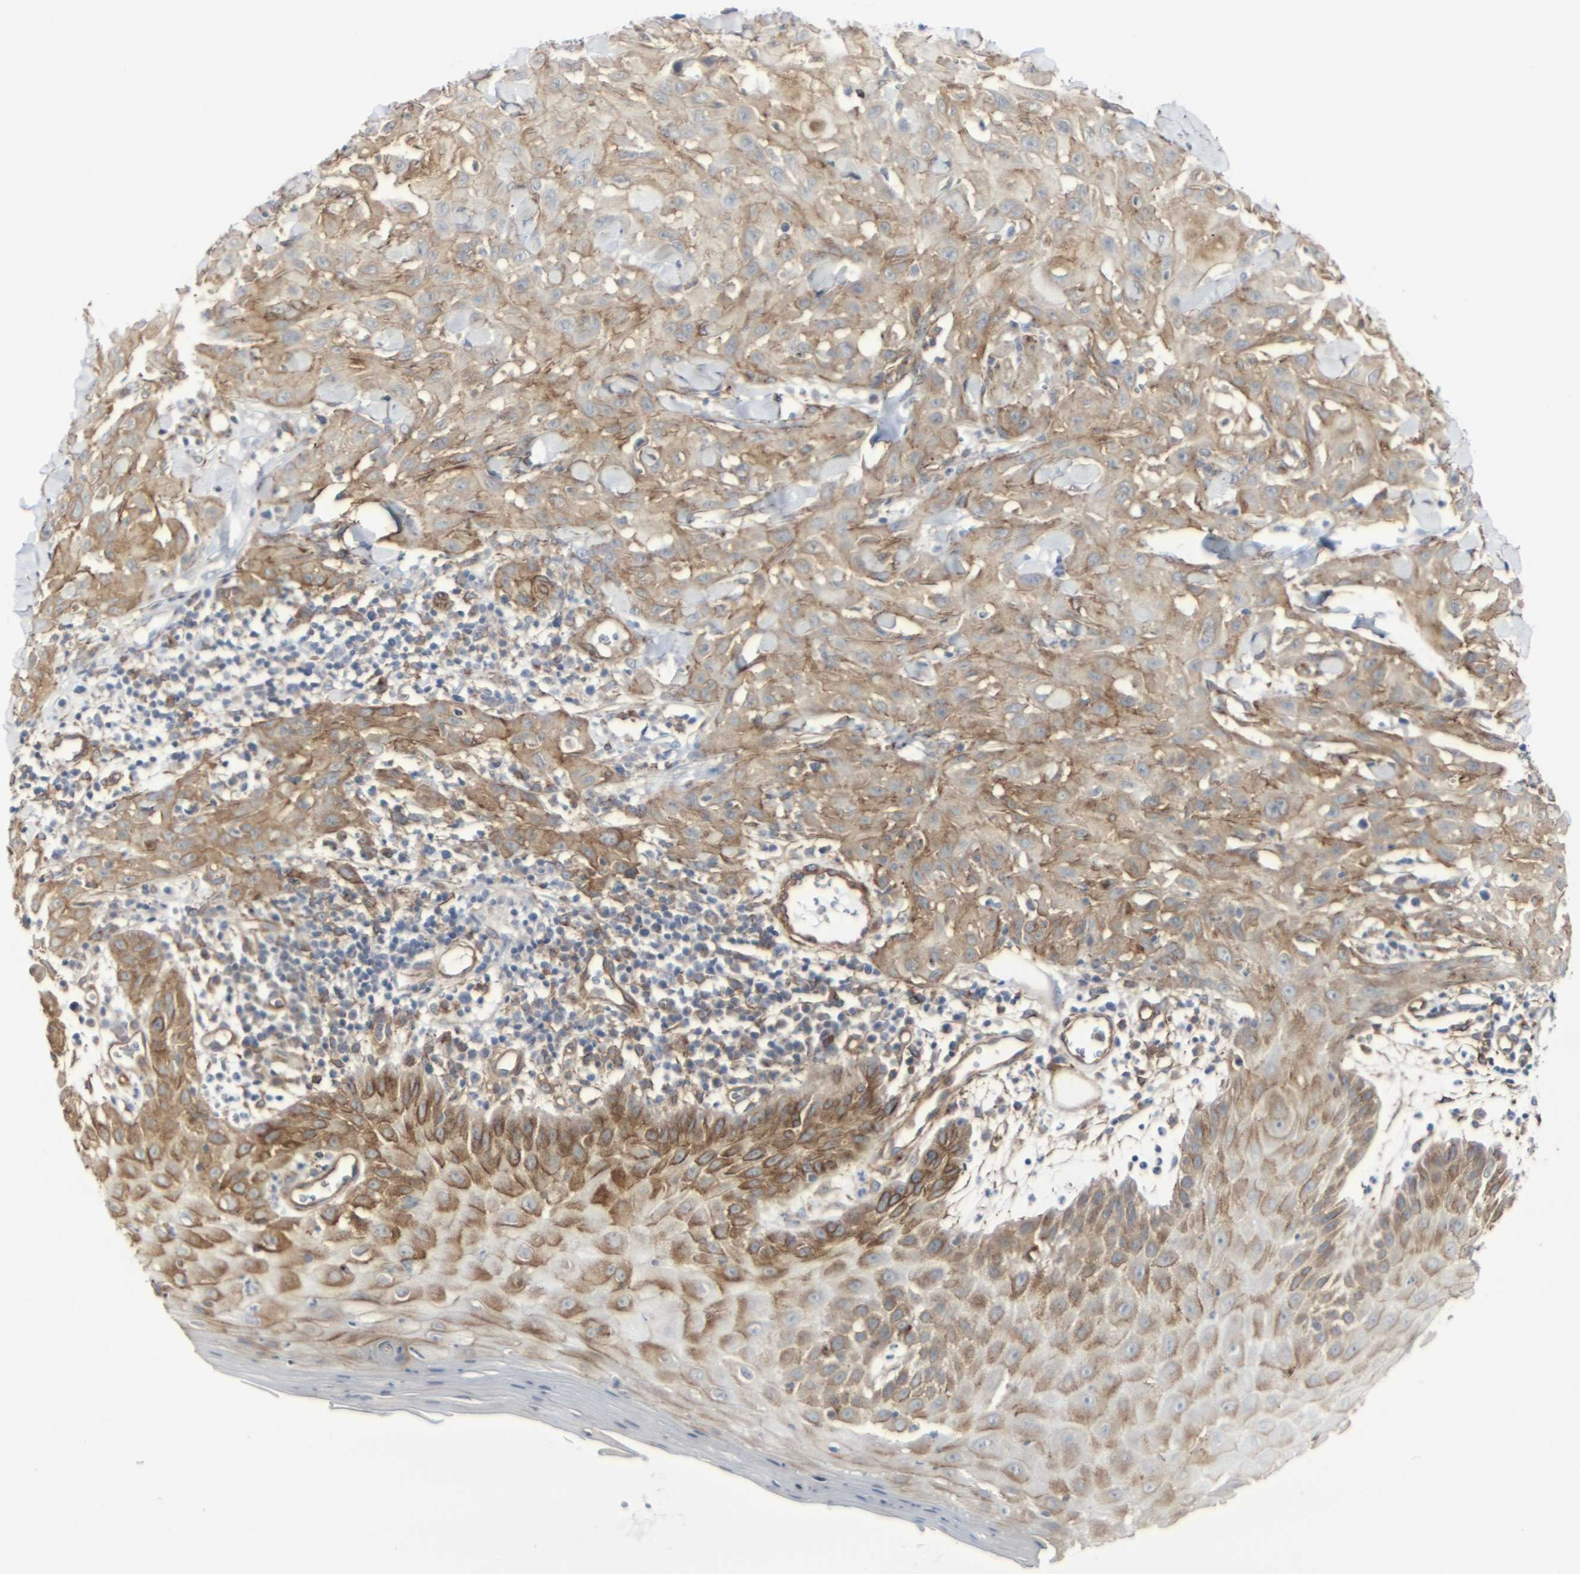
{"staining": {"intensity": "moderate", "quantity": "25%-75%", "location": "cytoplasmic/membranous"}, "tissue": "skin cancer", "cell_type": "Tumor cells", "image_type": "cancer", "snomed": [{"axis": "morphology", "description": "Squamous cell carcinoma, NOS"}, {"axis": "topography", "description": "Skin"}], "caption": "IHC micrograph of skin squamous cell carcinoma stained for a protein (brown), which demonstrates medium levels of moderate cytoplasmic/membranous staining in about 25%-75% of tumor cells.", "gene": "MYOF", "patient": {"sex": "male", "age": 24}}